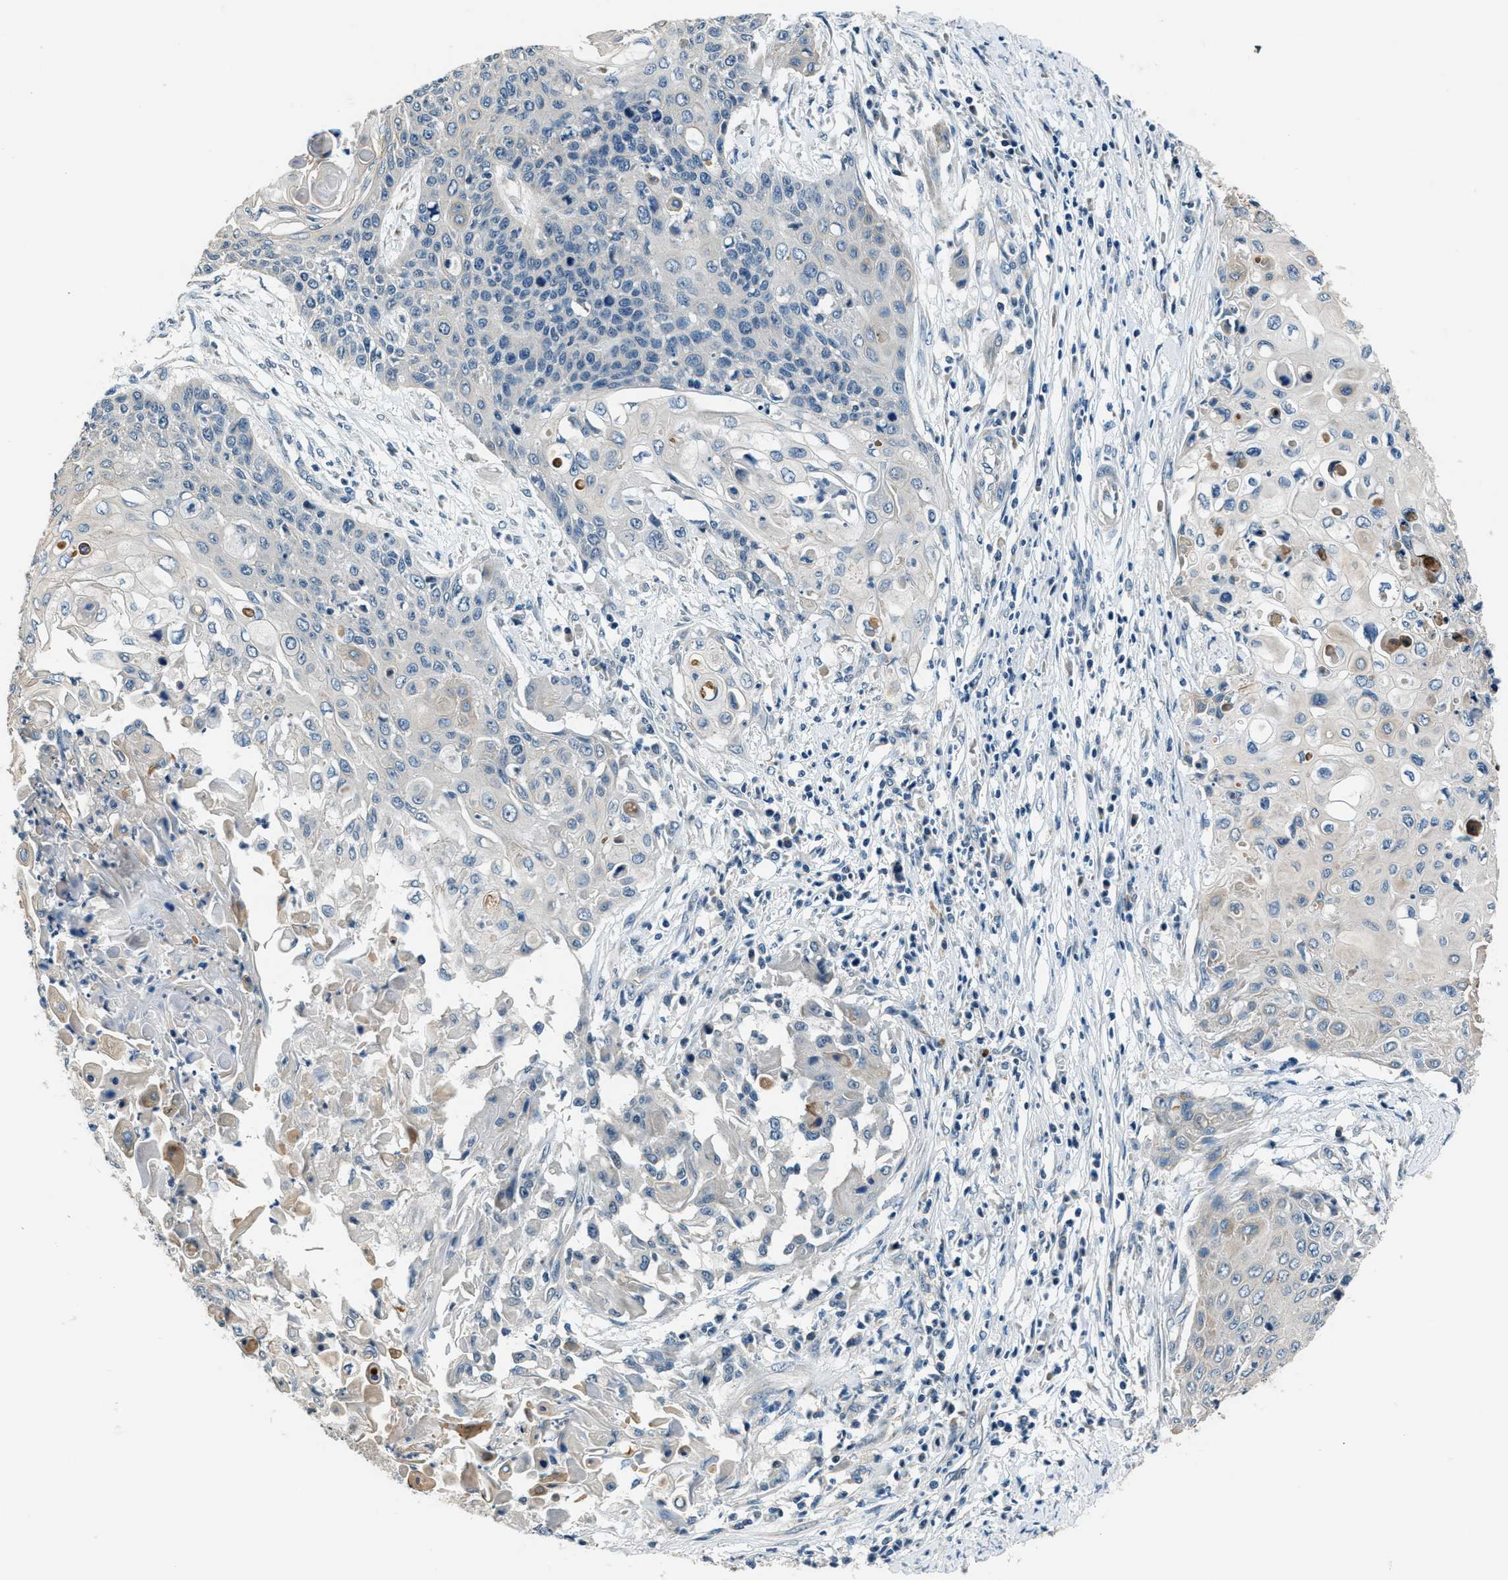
{"staining": {"intensity": "negative", "quantity": "none", "location": "none"}, "tissue": "cervical cancer", "cell_type": "Tumor cells", "image_type": "cancer", "snomed": [{"axis": "morphology", "description": "Squamous cell carcinoma, NOS"}, {"axis": "topography", "description": "Cervix"}], "caption": "Immunohistochemistry (IHC) photomicrograph of neoplastic tissue: cervical cancer (squamous cell carcinoma) stained with DAB (3,3'-diaminobenzidine) reveals no significant protein staining in tumor cells. Nuclei are stained in blue.", "gene": "NME8", "patient": {"sex": "female", "age": 39}}